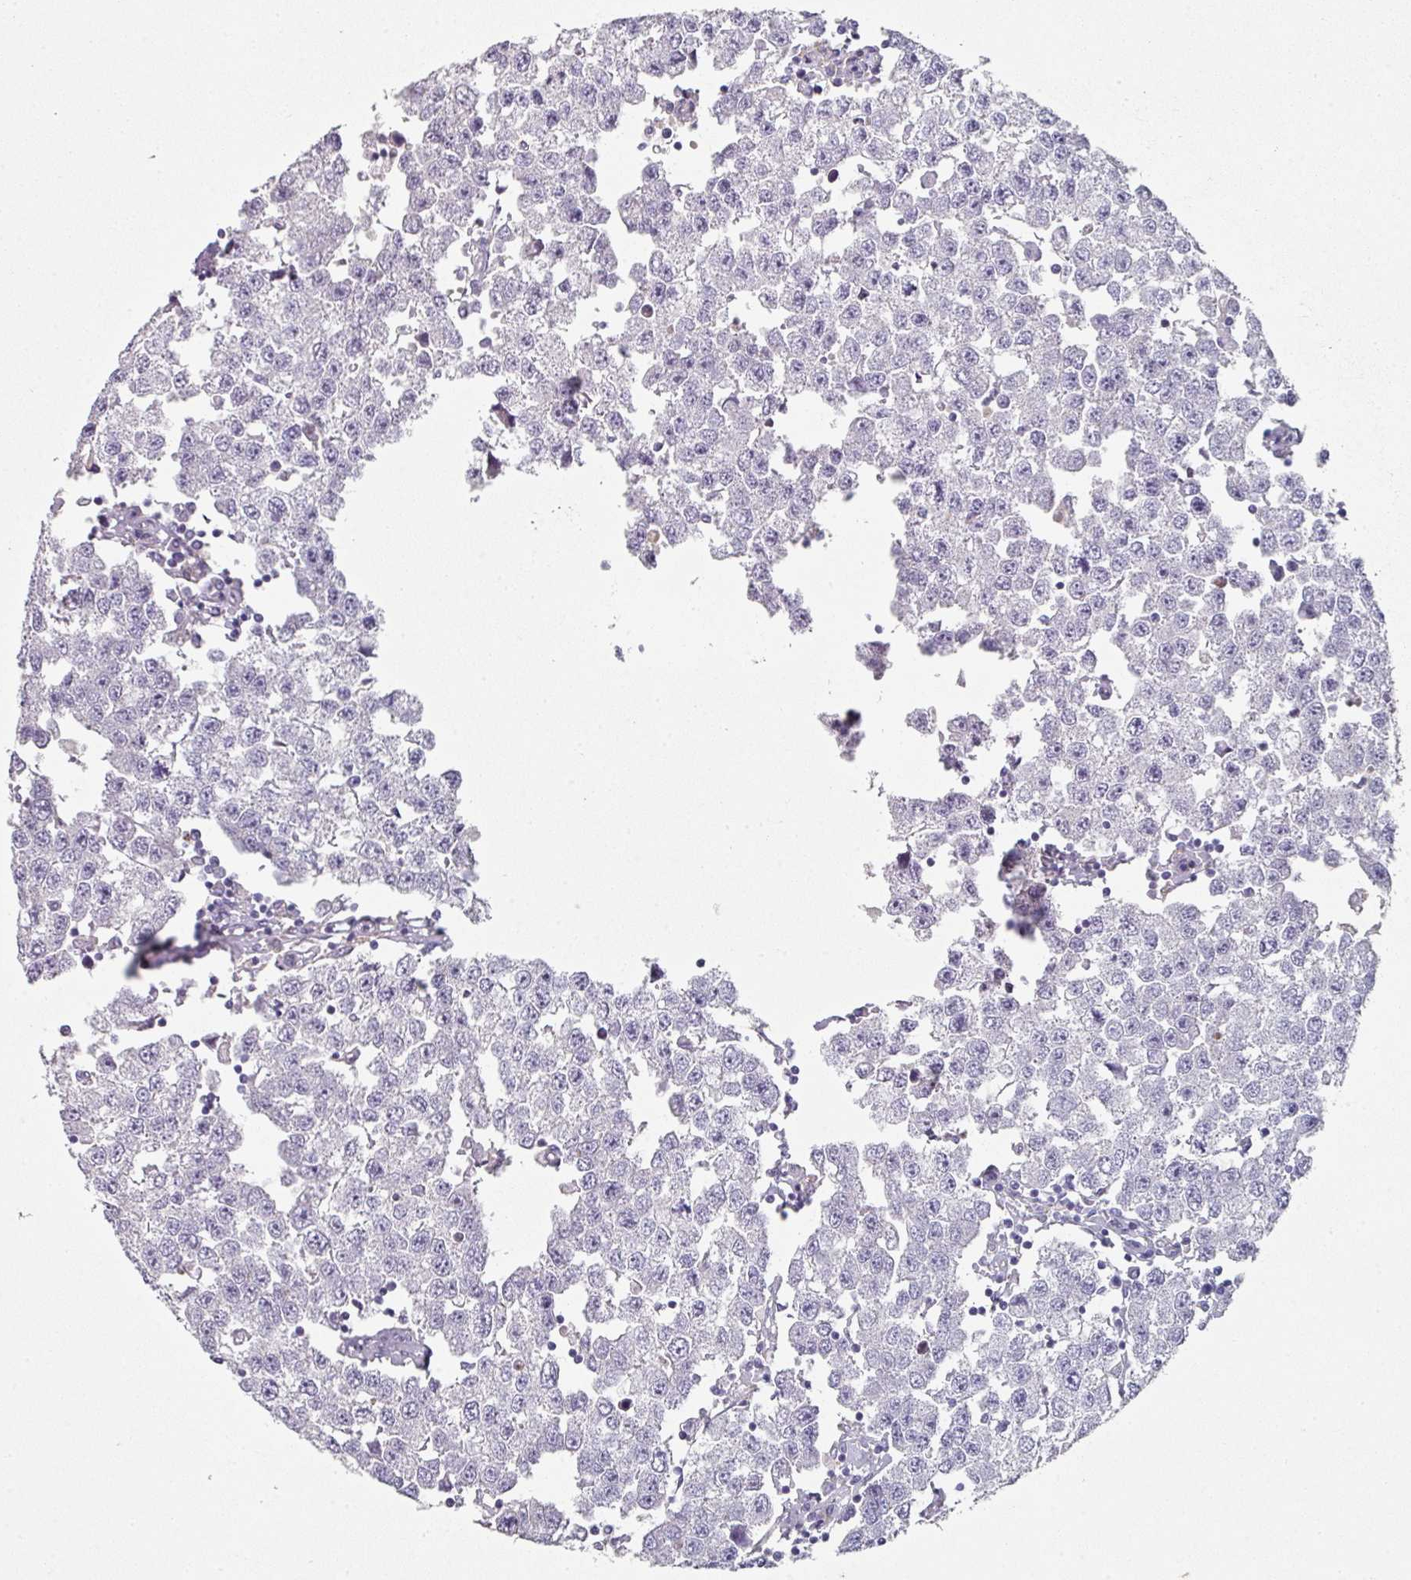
{"staining": {"intensity": "negative", "quantity": "none", "location": "none"}, "tissue": "testis cancer", "cell_type": "Tumor cells", "image_type": "cancer", "snomed": [{"axis": "morphology", "description": "Seminoma, NOS"}, {"axis": "topography", "description": "Testis"}], "caption": "Tumor cells show no significant positivity in seminoma (testis).", "gene": "WSB2", "patient": {"sex": "male", "age": 34}}